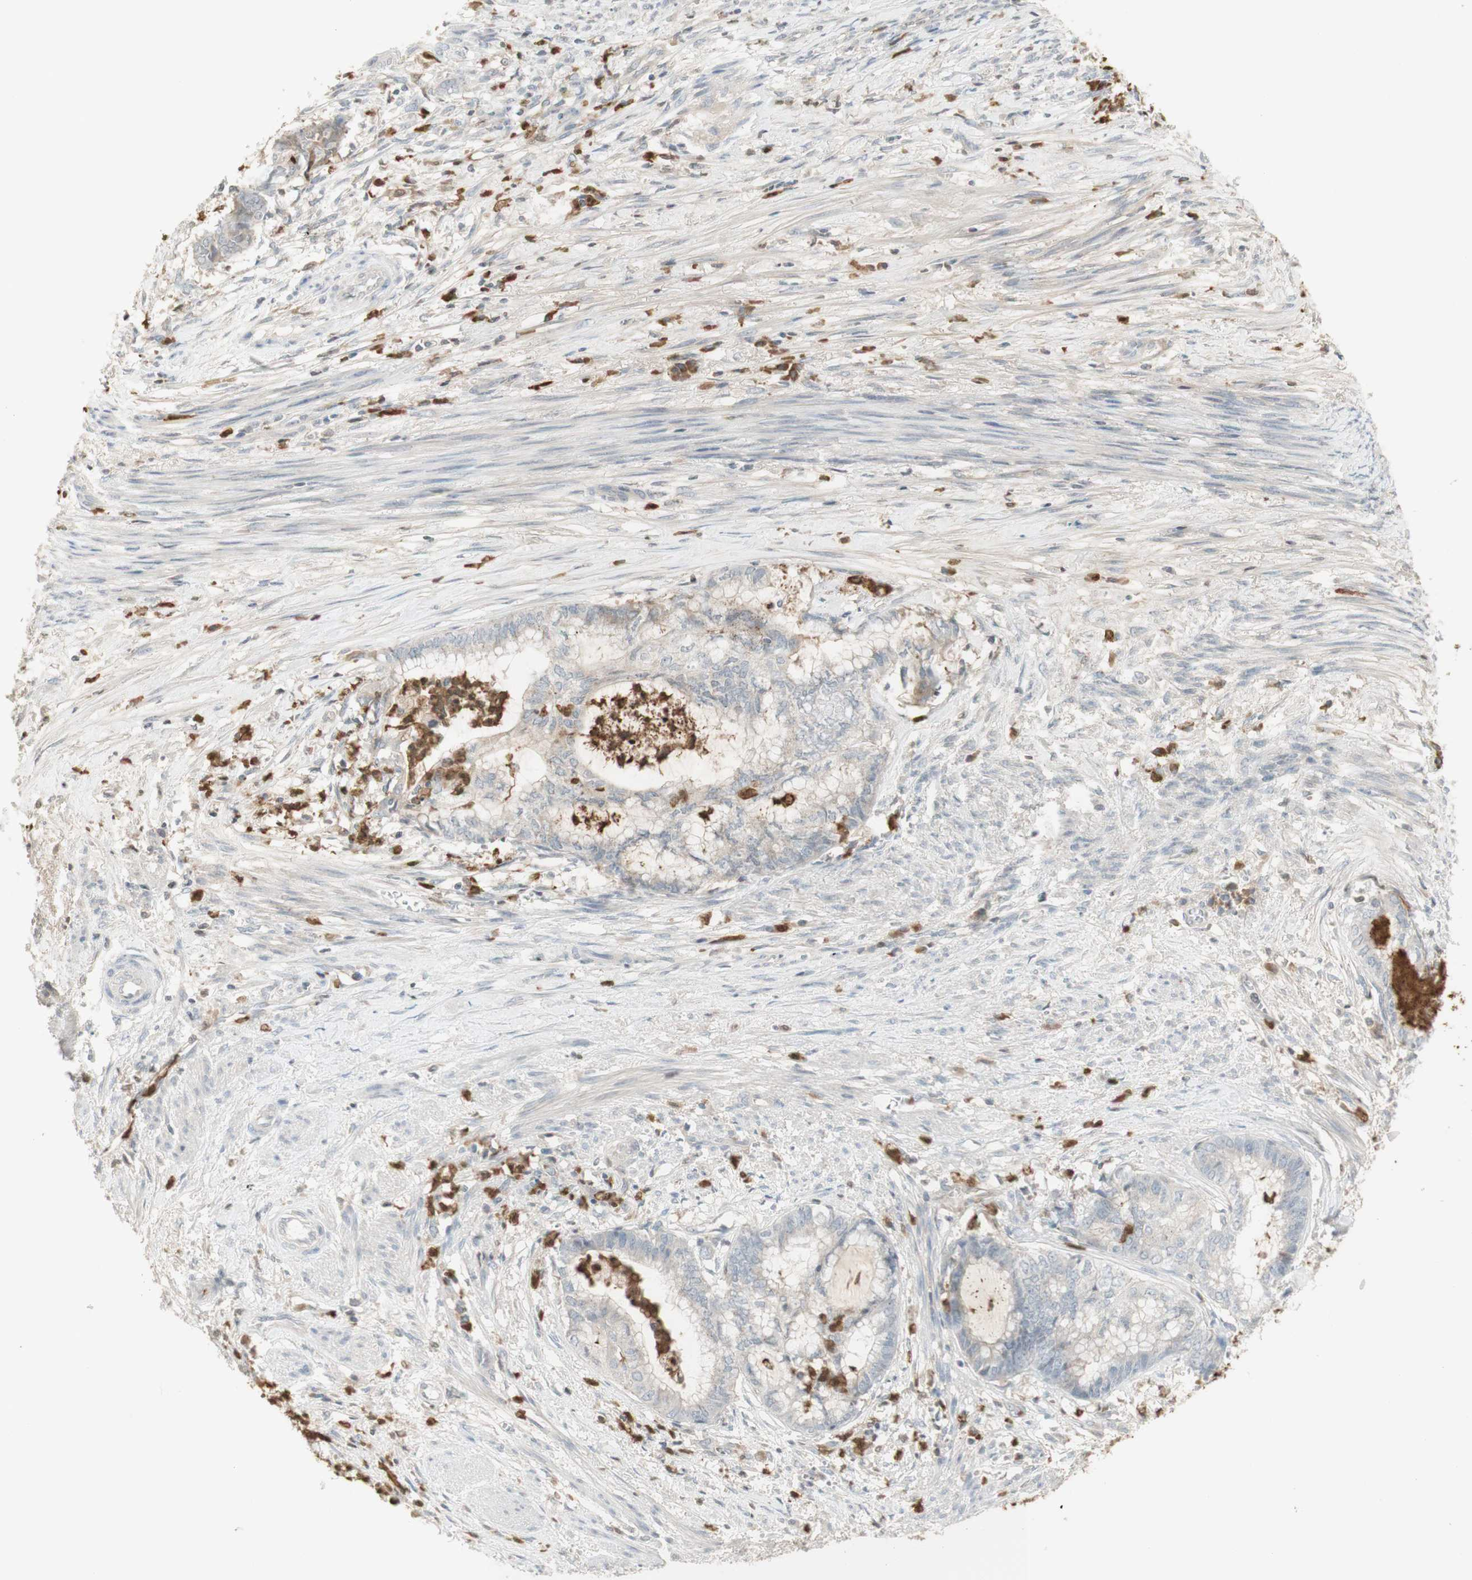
{"staining": {"intensity": "weak", "quantity": "<25%", "location": "cytoplasmic/membranous"}, "tissue": "endometrial cancer", "cell_type": "Tumor cells", "image_type": "cancer", "snomed": [{"axis": "morphology", "description": "Necrosis, NOS"}, {"axis": "morphology", "description": "Adenocarcinoma, NOS"}, {"axis": "topography", "description": "Endometrium"}], "caption": "Immunohistochemistry of human endometrial cancer (adenocarcinoma) exhibits no positivity in tumor cells.", "gene": "NID1", "patient": {"sex": "female", "age": 79}}